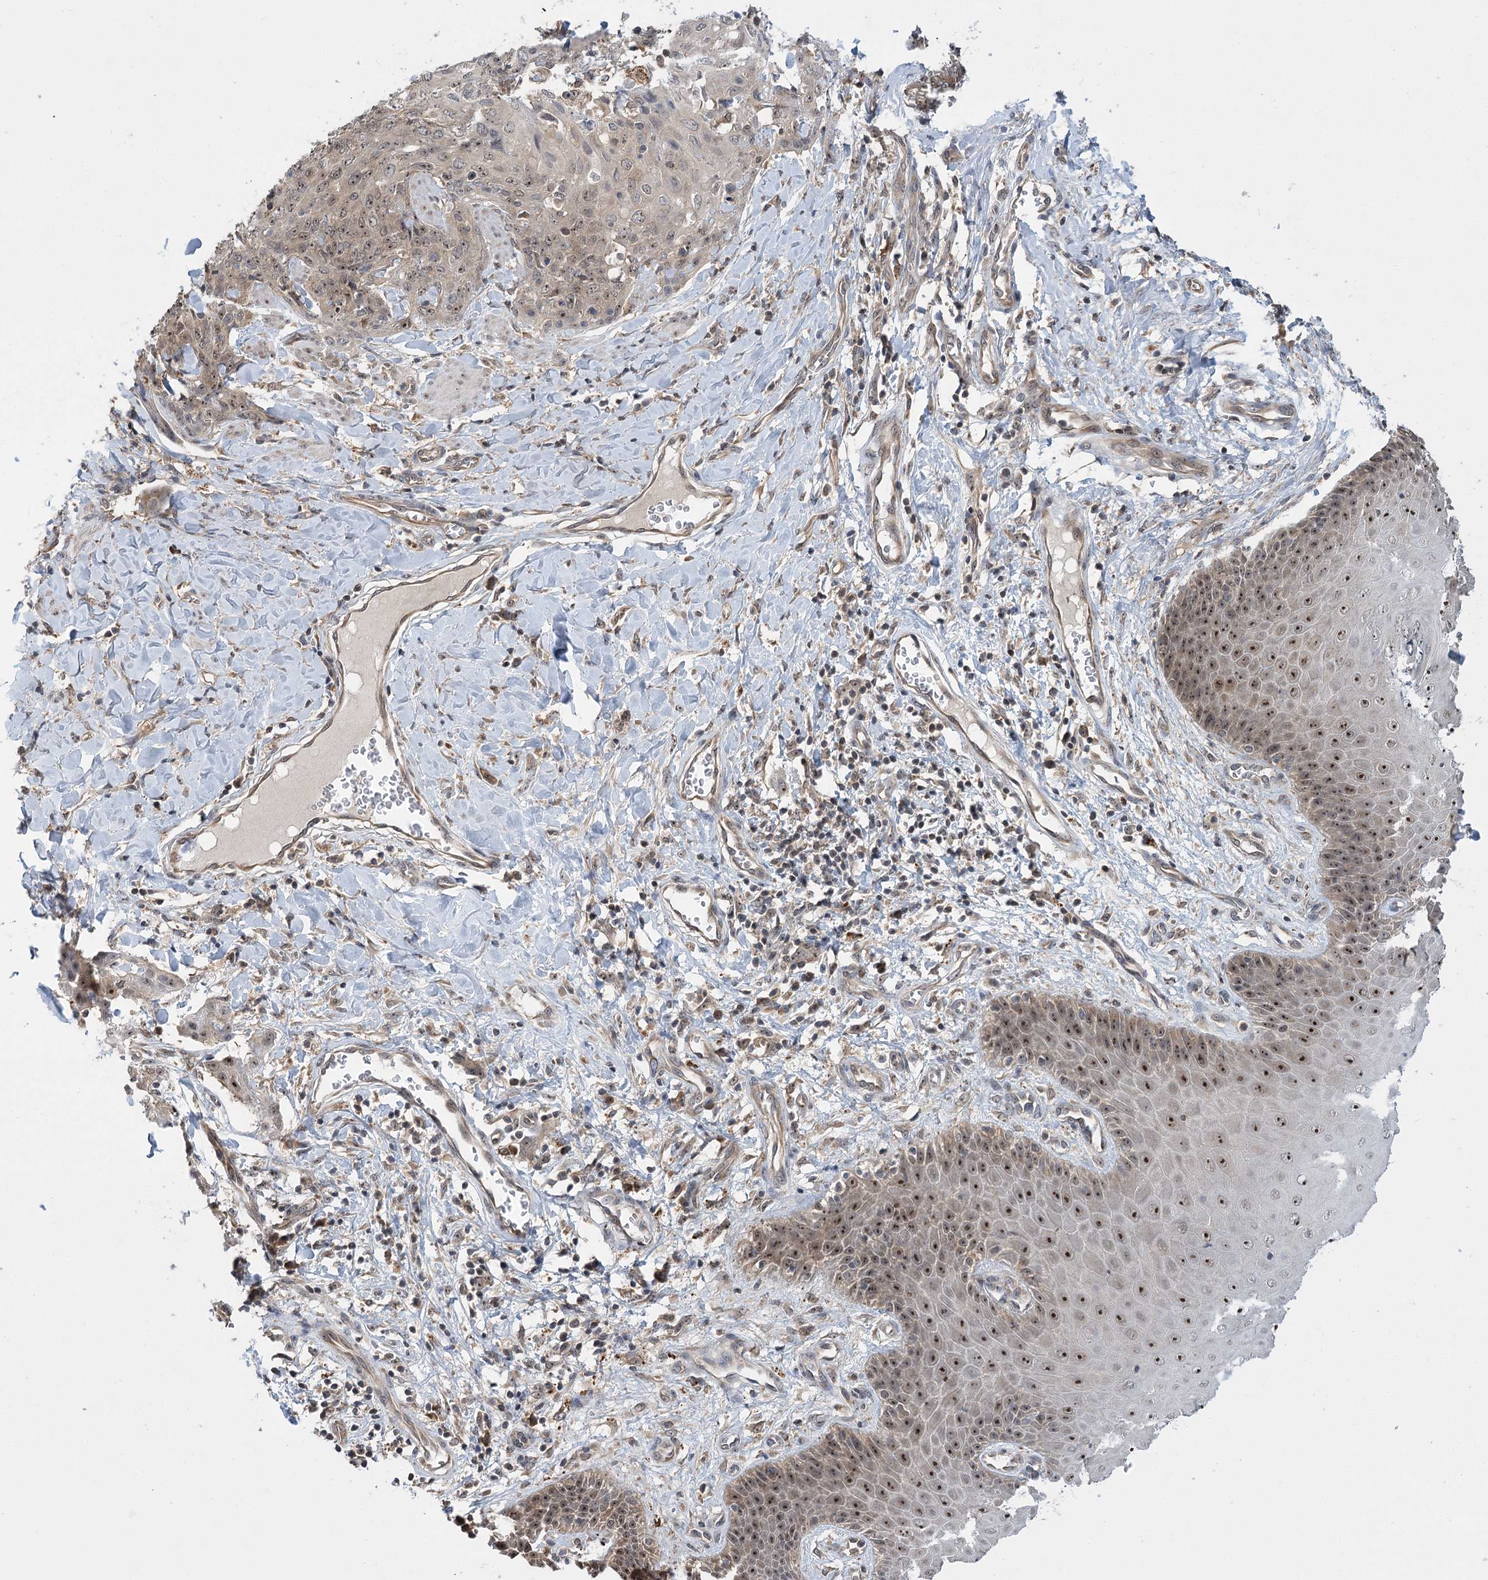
{"staining": {"intensity": "moderate", "quantity": ">75%", "location": "nuclear"}, "tissue": "skin cancer", "cell_type": "Tumor cells", "image_type": "cancer", "snomed": [{"axis": "morphology", "description": "Squamous cell carcinoma, NOS"}, {"axis": "topography", "description": "Skin"}, {"axis": "topography", "description": "Vulva"}], "caption": "Human squamous cell carcinoma (skin) stained for a protein (brown) reveals moderate nuclear positive staining in about >75% of tumor cells.", "gene": "SERGEF", "patient": {"sex": "female", "age": 85}}